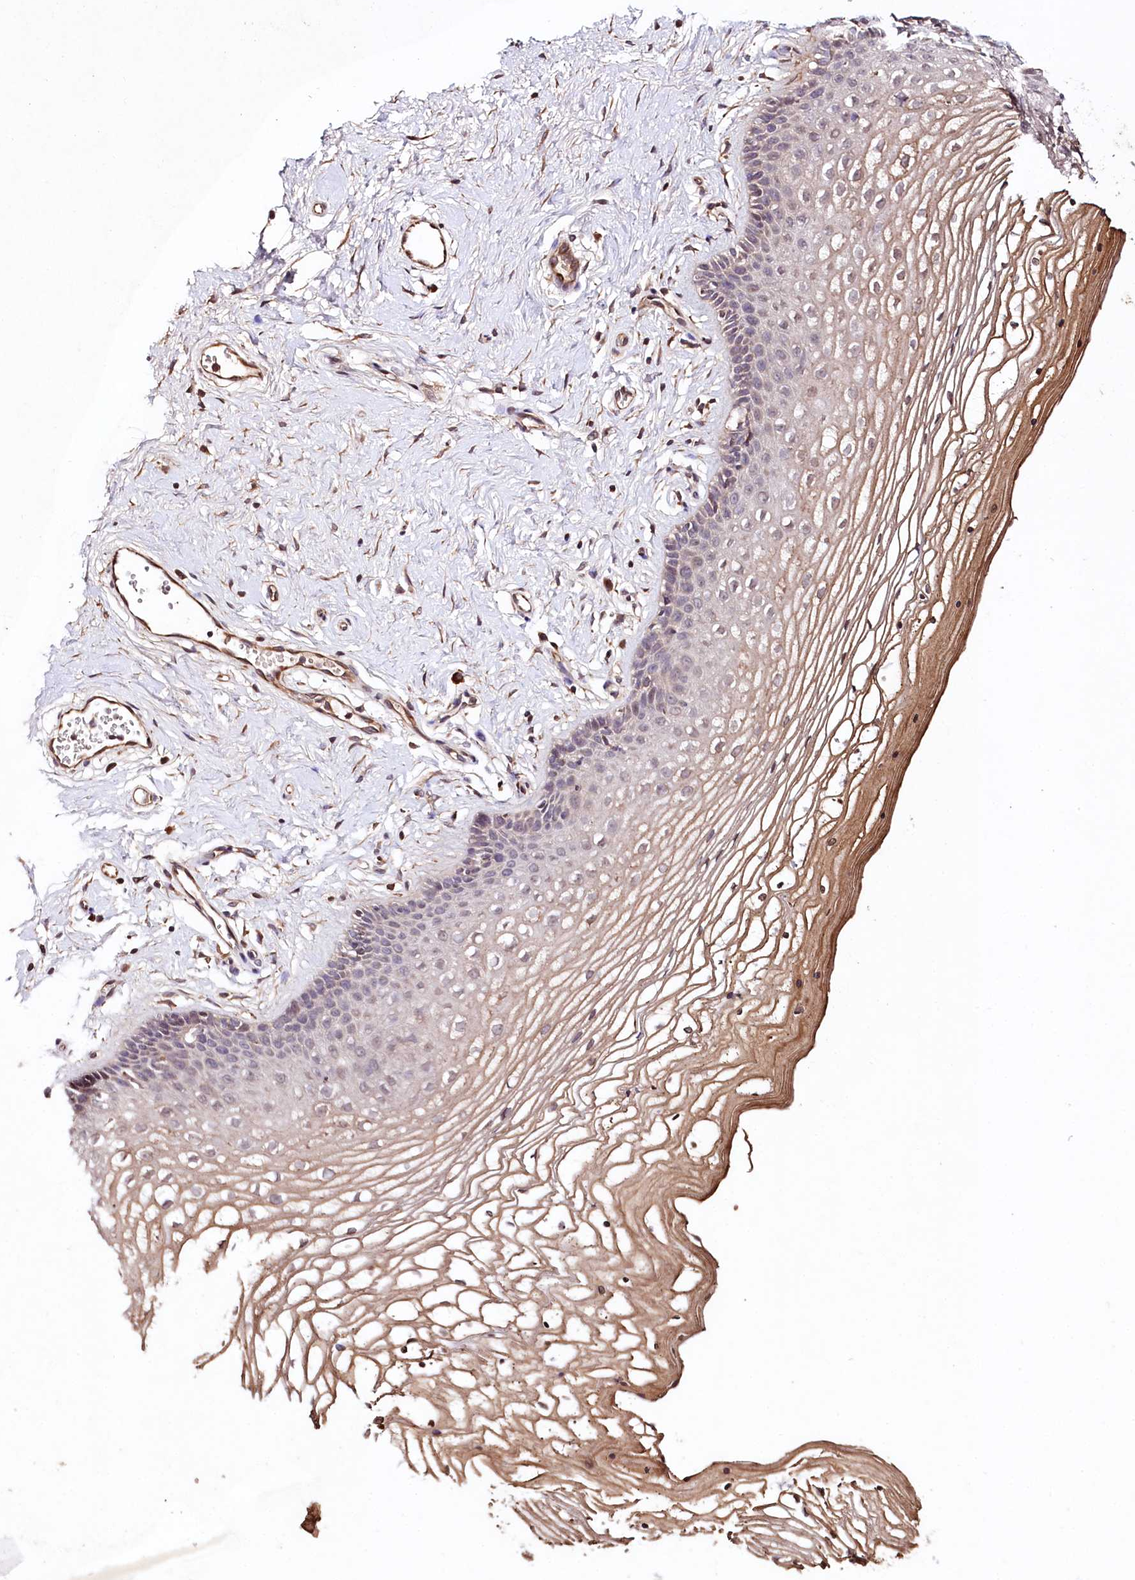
{"staining": {"intensity": "moderate", "quantity": "25%-75%", "location": "cytoplasmic/membranous"}, "tissue": "vagina", "cell_type": "Squamous epithelial cells", "image_type": "normal", "snomed": [{"axis": "morphology", "description": "Normal tissue, NOS"}, {"axis": "topography", "description": "Vagina"}], "caption": "Human vagina stained for a protein (brown) demonstrates moderate cytoplasmic/membranous positive expression in approximately 25%-75% of squamous epithelial cells.", "gene": "TNPO3", "patient": {"sex": "female", "age": 46}}